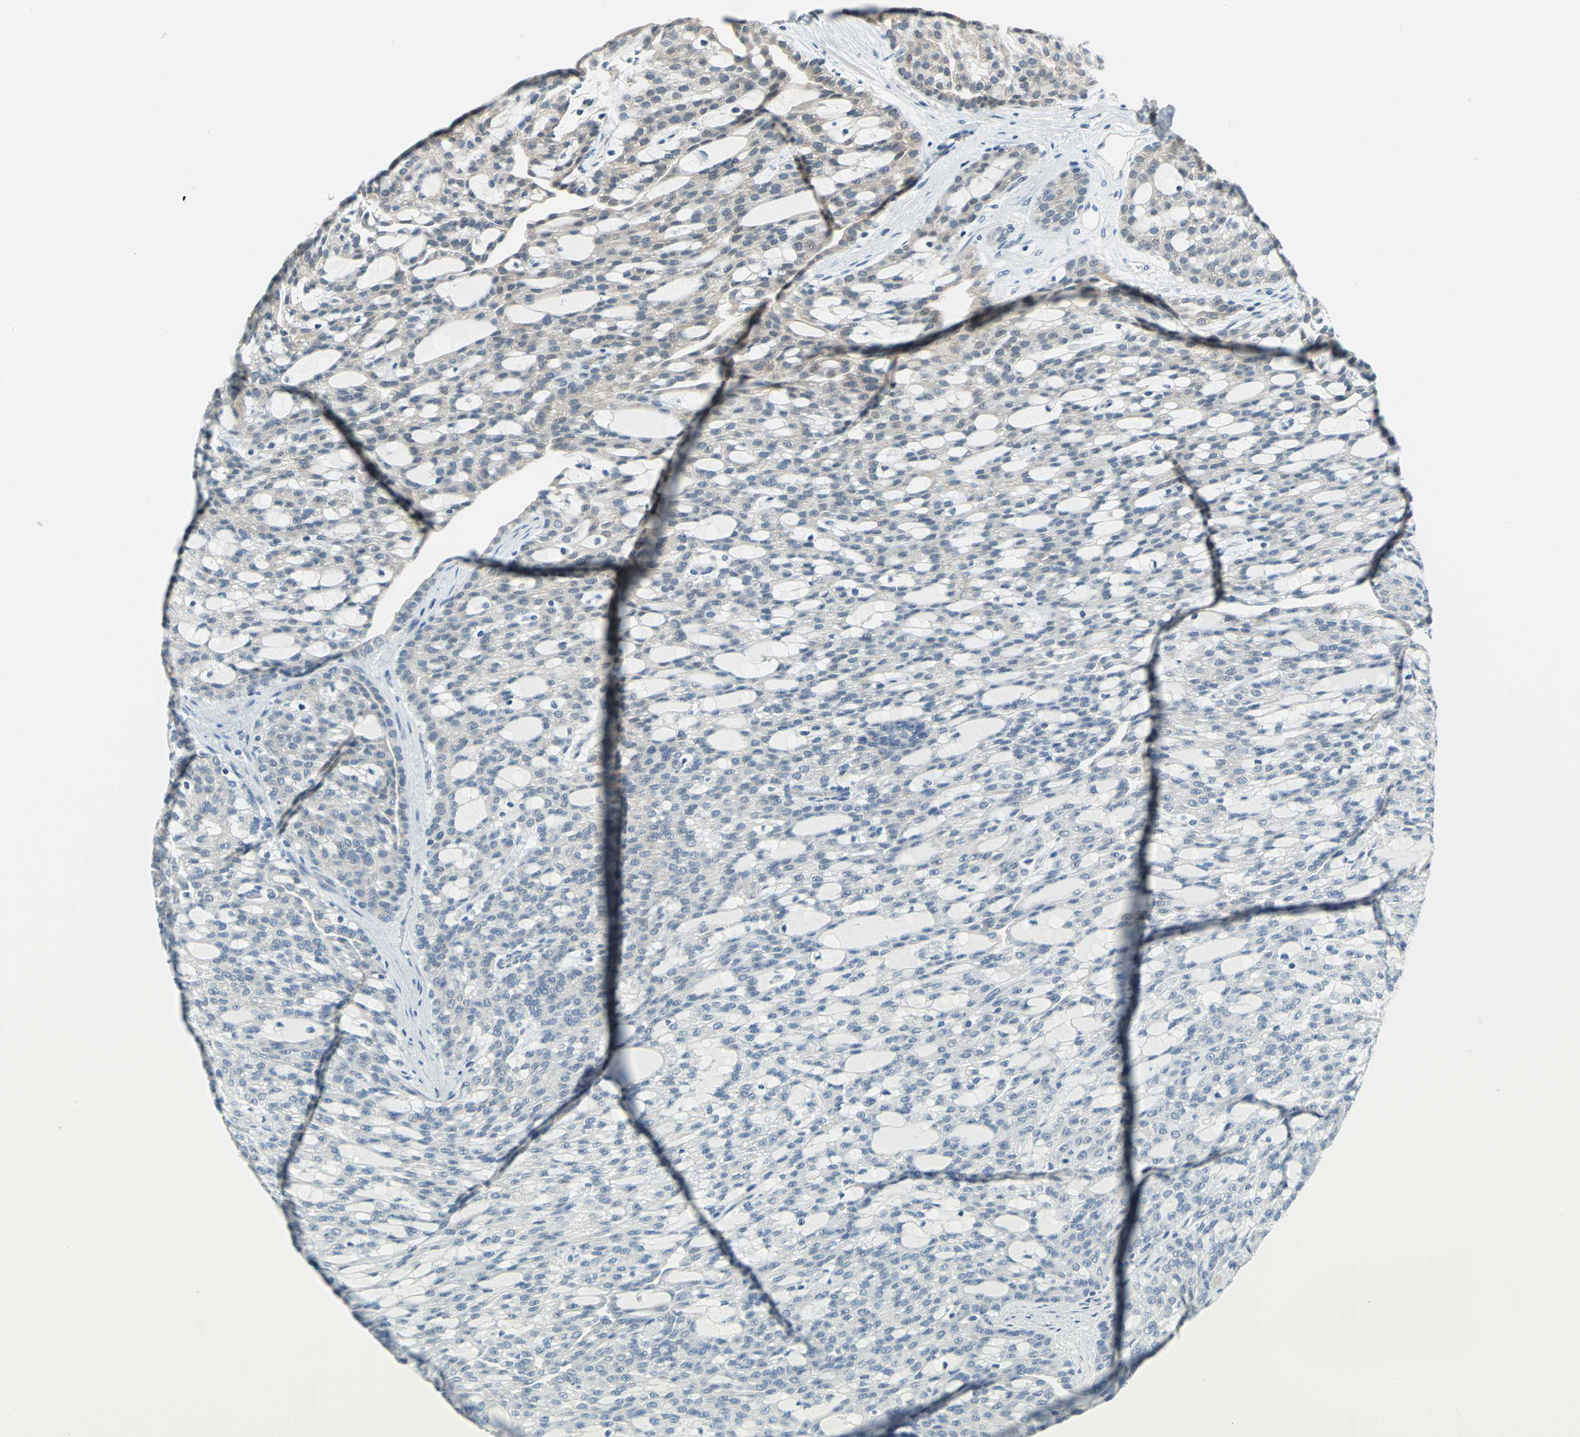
{"staining": {"intensity": "weak", "quantity": "<25%", "location": "cytoplasmic/membranous"}, "tissue": "renal cancer", "cell_type": "Tumor cells", "image_type": "cancer", "snomed": [{"axis": "morphology", "description": "Adenocarcinoma, NOS"}, {"axis": "topography", "description": "Kidney"}], "caption": "The image reveals no significant expression in tumor cells of renal cancer (adenocarcinoma).", "gene": "PIN1", "patient": {"sex": "male", "age": 63}}